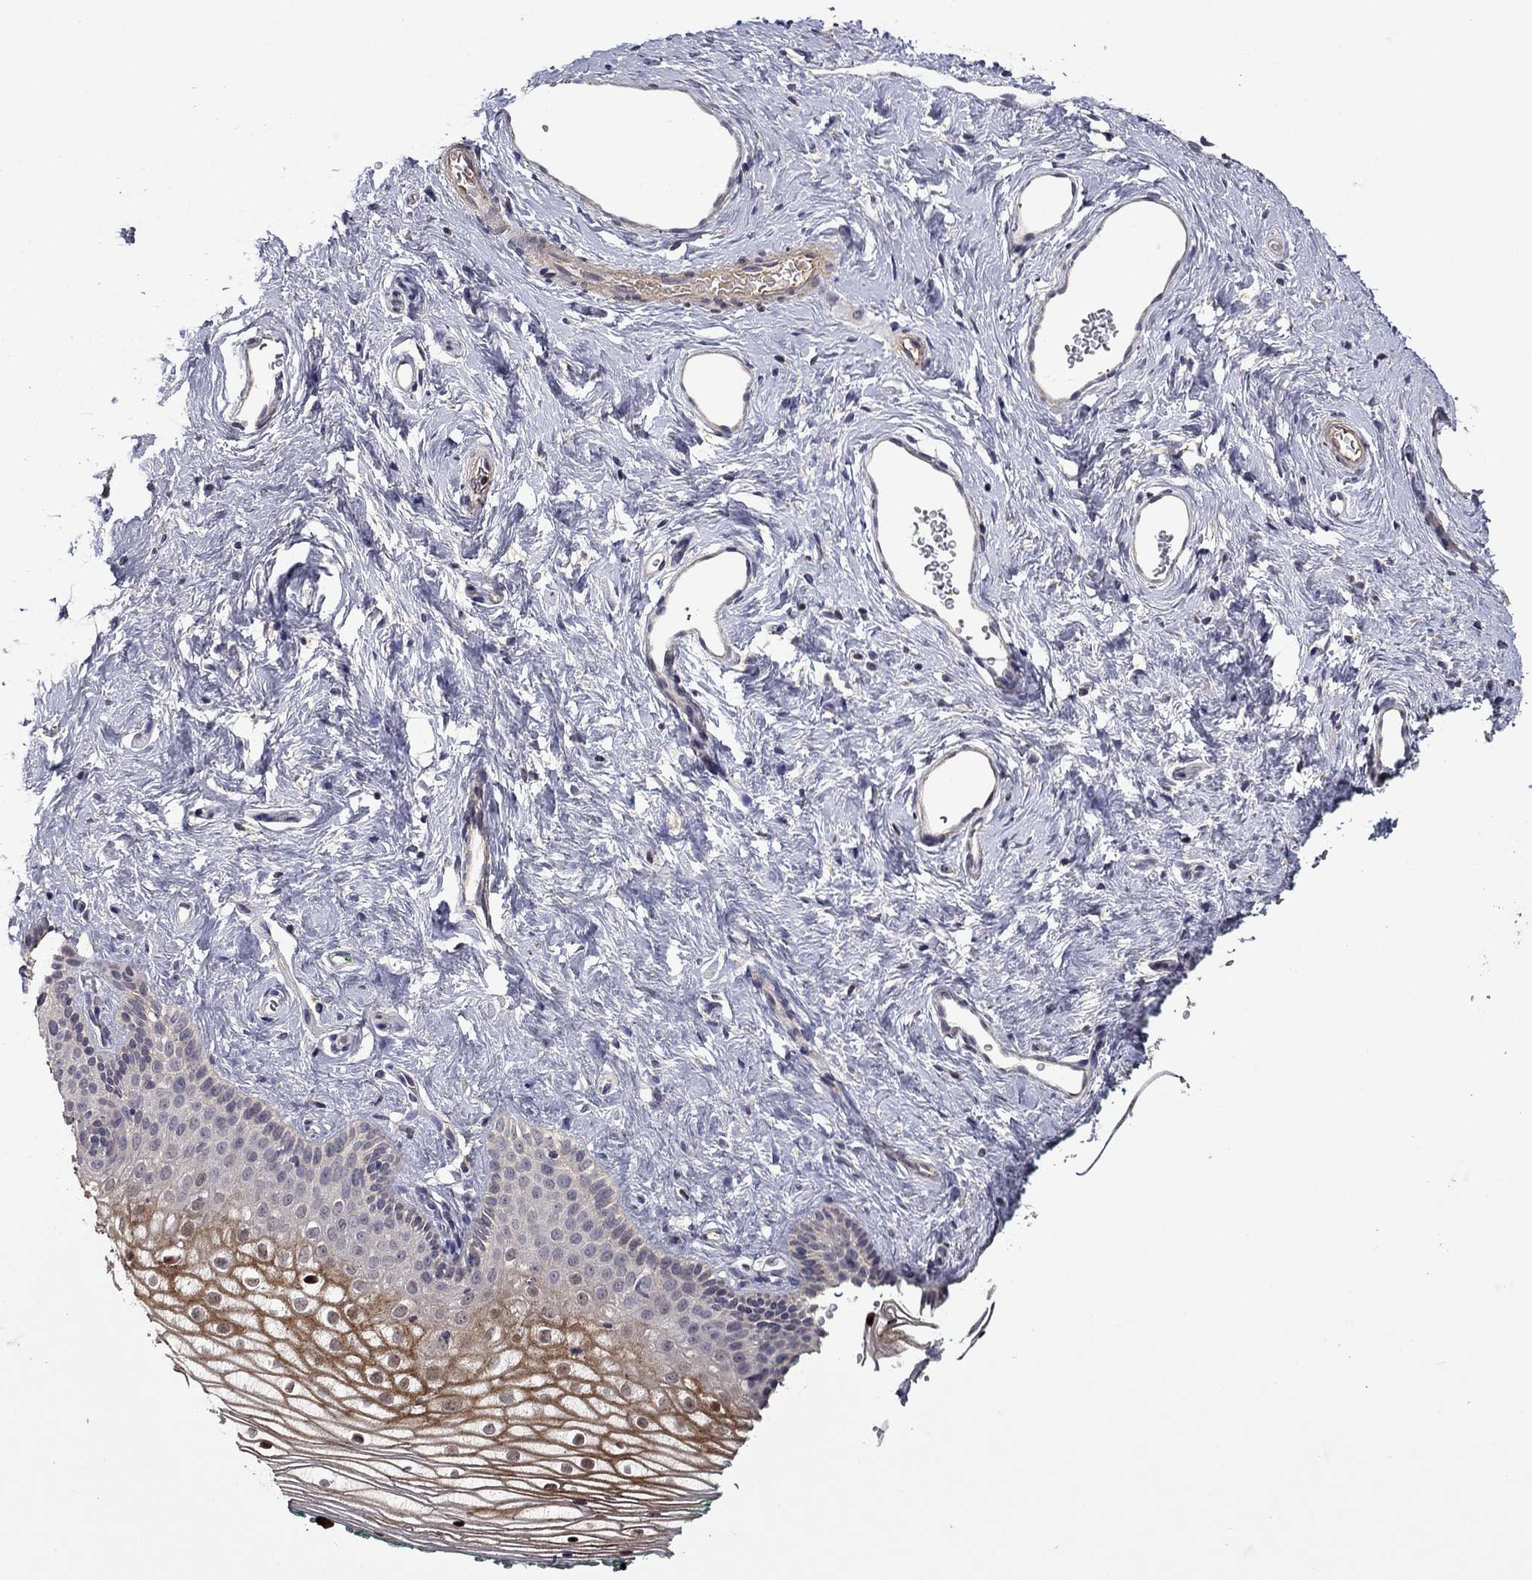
{"staining": {"intensity": "strong", "quantity": "<25%", "location": "cytoplasmic/membranous,nuclear"}, "tissue": "vagina", "cell_type": "Squamous epithelial cells", "image_type": "normal", "snomed": [{"axis": "morphology", "description": "Normal tissue, NOS"}, {"axis": "topography", "description": "Vagina"}], "caption": "Protein staining displays strong cytoplasmic/membranous,nuclear staining in approximately <25% of squamous epithelial cells in unremarkable vagina. (DAB = brown stain, brightfield microscopy at high magnification).", "gene": "SATB1", "patient": {"sex": "female", "age": 36}}